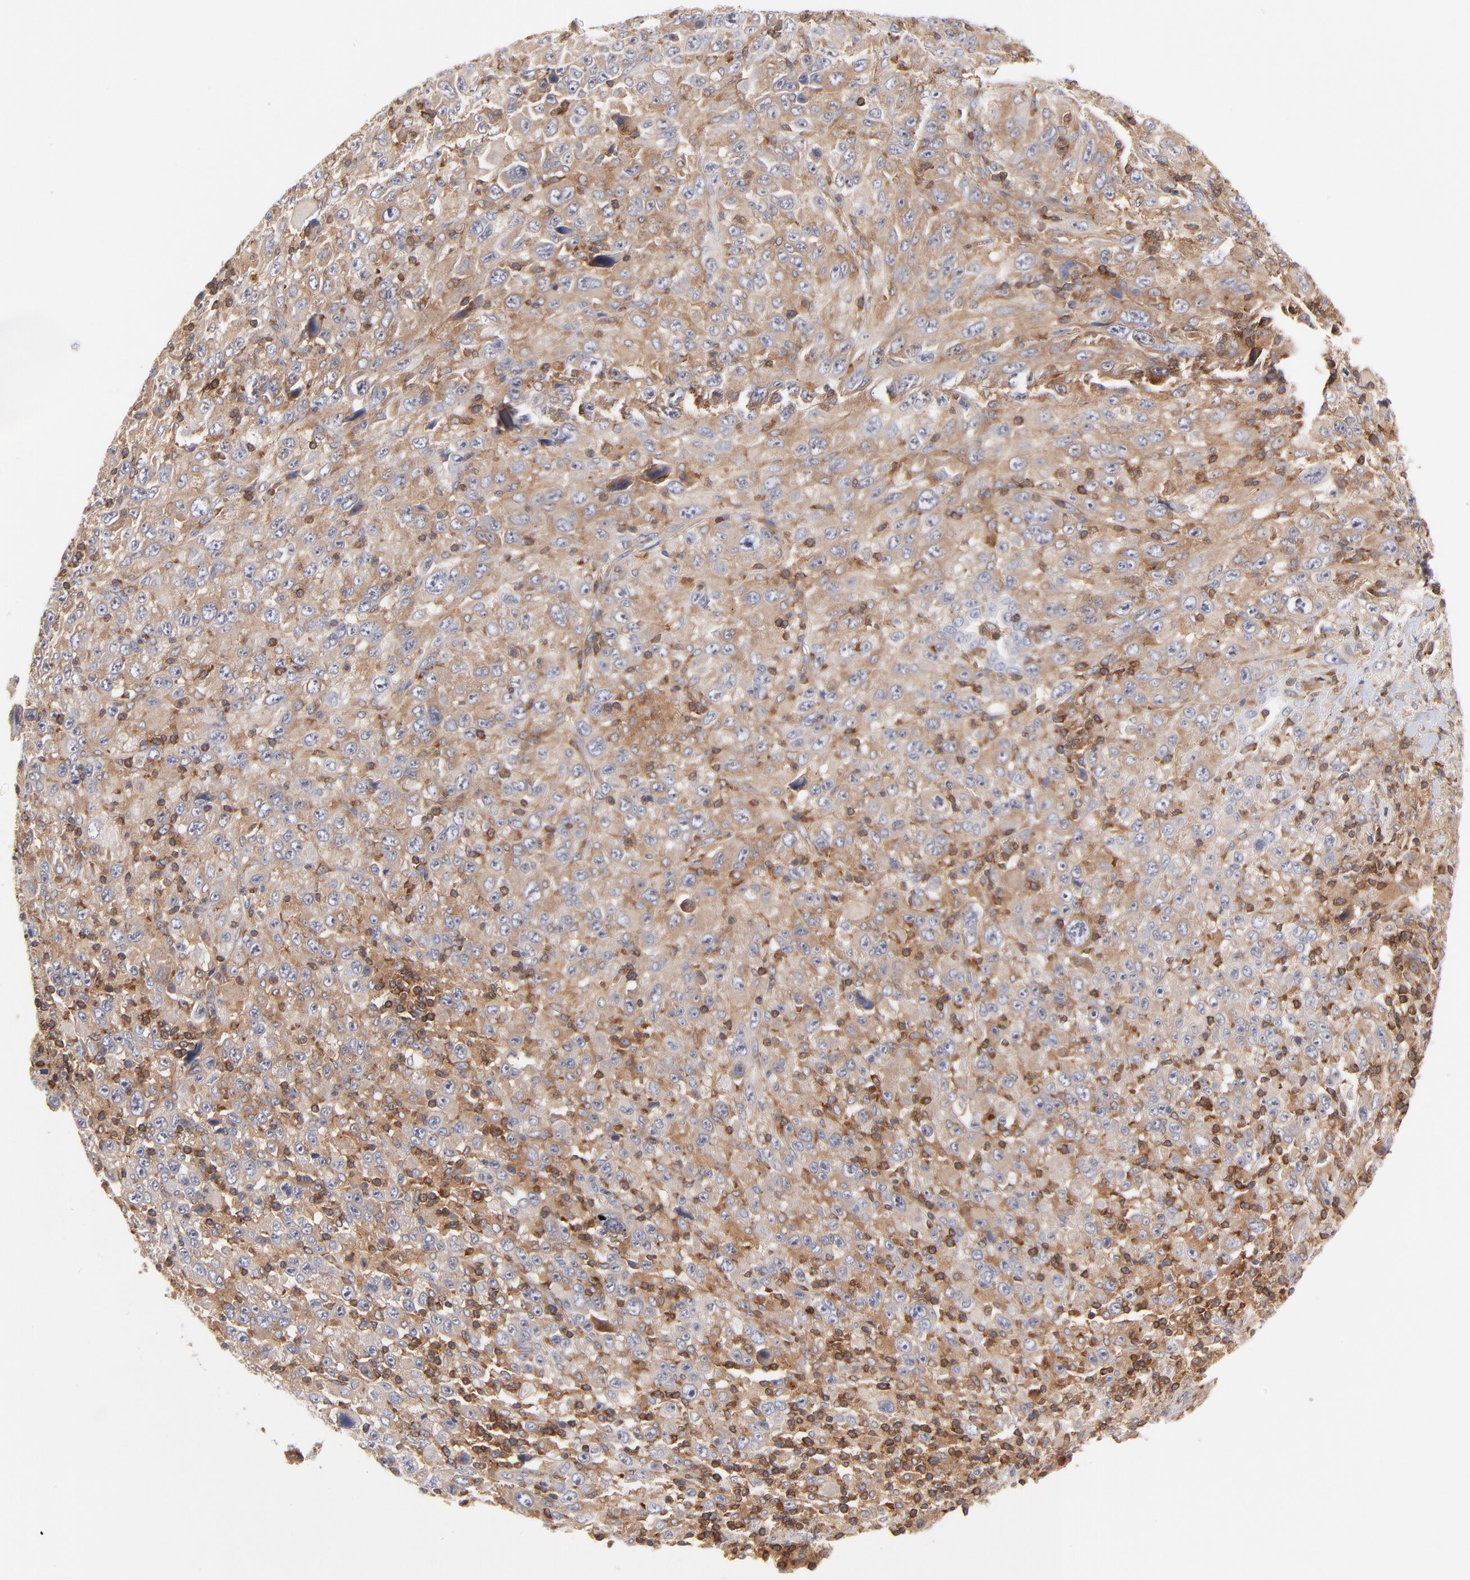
{"staining": {"intensity": "moderate", "quantity": ">75%", "location": "cytoplasmic/membranous"}, "tissue": "melanoma", "cell_type": "Tumor cells", "image_type": "cancer", "snomed": [{"axis": "morphology", "description": "Malignant melanoma, Metastatic site"}, {"axis": "topography", "description": "Skin"}], "caption": "High-magnification brightfield microscopy of melanoma stained with DAB (3,3'-diaminobenzidine) (brown) and counterstained with hematoxylin (blue). tumor cells exhibit moderate cytoplasmic/membranous positivity is appreciated in about>75% of cells.", "gene": "WIPF1", "patient": {"sex": "female", "age": 56}}